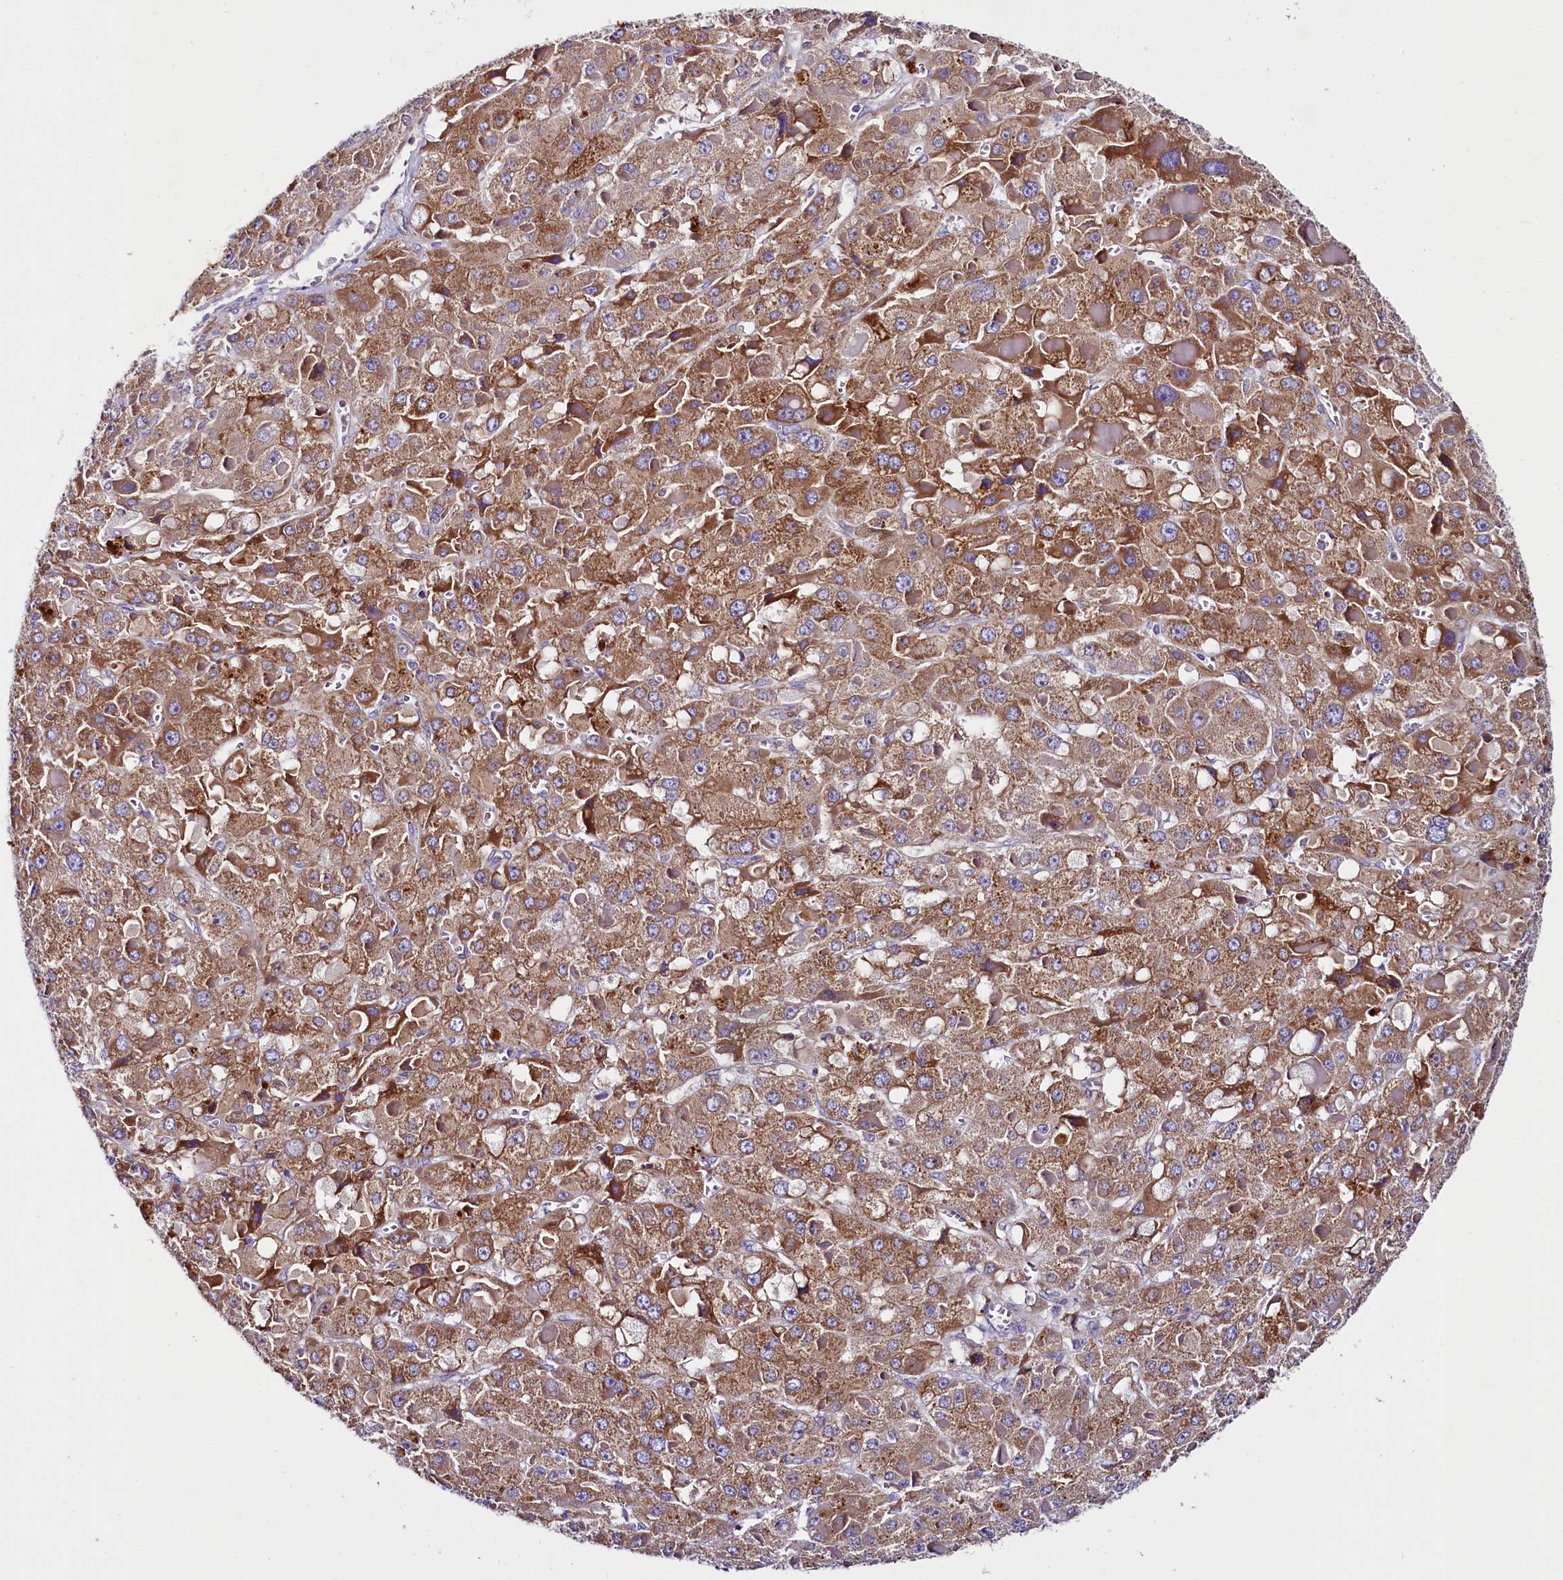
{"staining": {"intensity": "strong", "quantity": ">75%", "location": "cytoplasmic/membranous"}, "tissue": "liver cancer", "cell_type": "Tumor cells", "image_type": "cancer", "snomed": [{"axis": "morphology", "description": "Carcinoma, Hepatocellular, NOS"}, {"axis": "topography", "description": "Liver"}], "caption": "Liver hepatocellular carcinoma stained with DAB immunohistochemistry demonstrates high levels of strong cytoplasmic/membranous positivity in approximately >75% of tumor cells.", "gene": "SACM1L", "patient": {"sex": "female", "age": 73}}